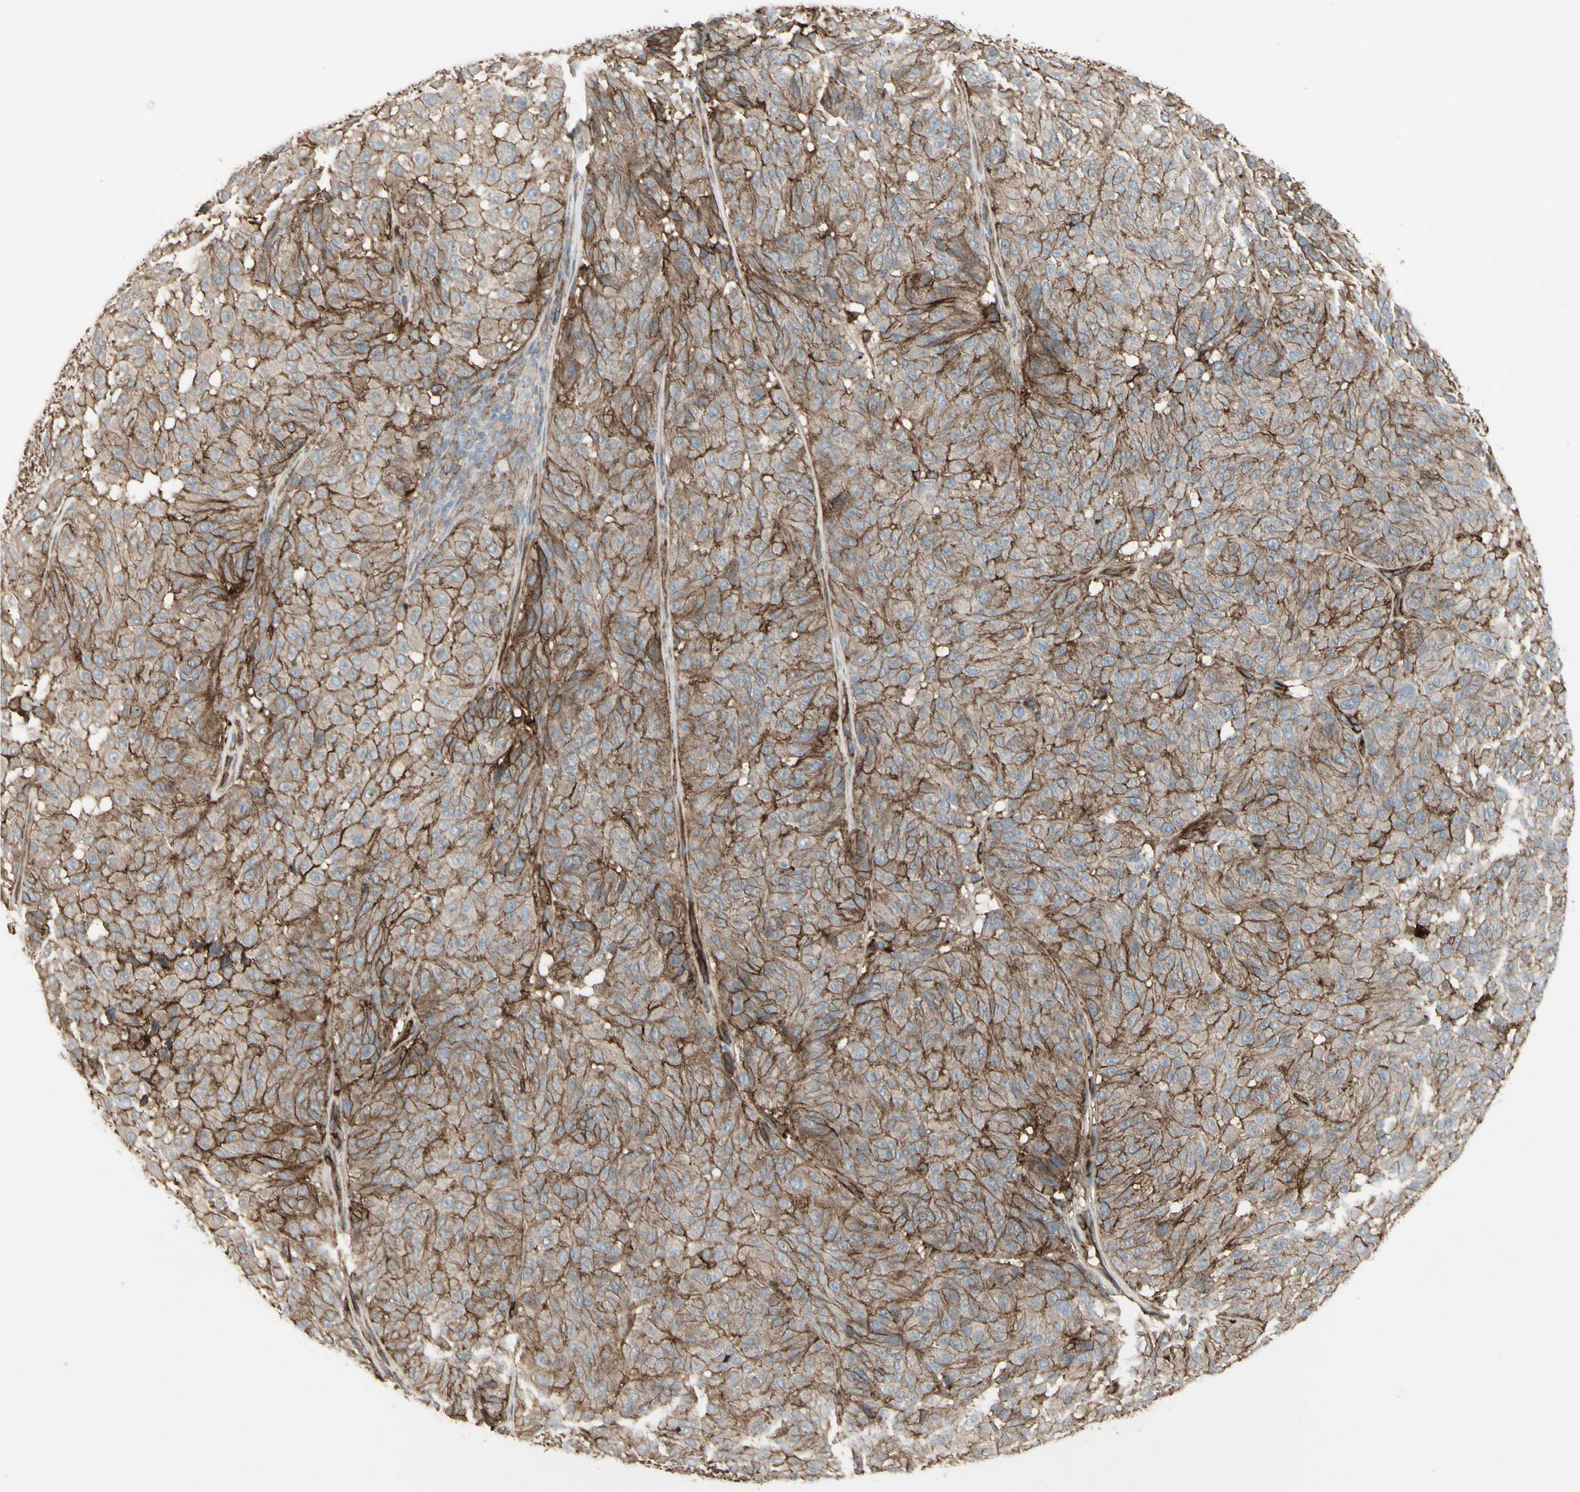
{"staining": {"intensity": "moderate", "quantity": ">75%", "location": "cytoplasmic/membranous"}, "tissue": "melanoma", "cell_type": "Tumor cells", "image_type": "cancer", "snomed": [{"axis": "morphology", "description": "Malignant melanoma, NOS"}, {"axis": "topography", "description": "Skin"}], "caption": "Immunohistochemical staining of human malignant melanoma exhibits medium levels of moderate cytoplasmic/membranous protein positivity in about >75% of tumor cells. Nuclei are stained in blue.", "gene": "CD276", "patient": {"sex": "female", "age": 46}}